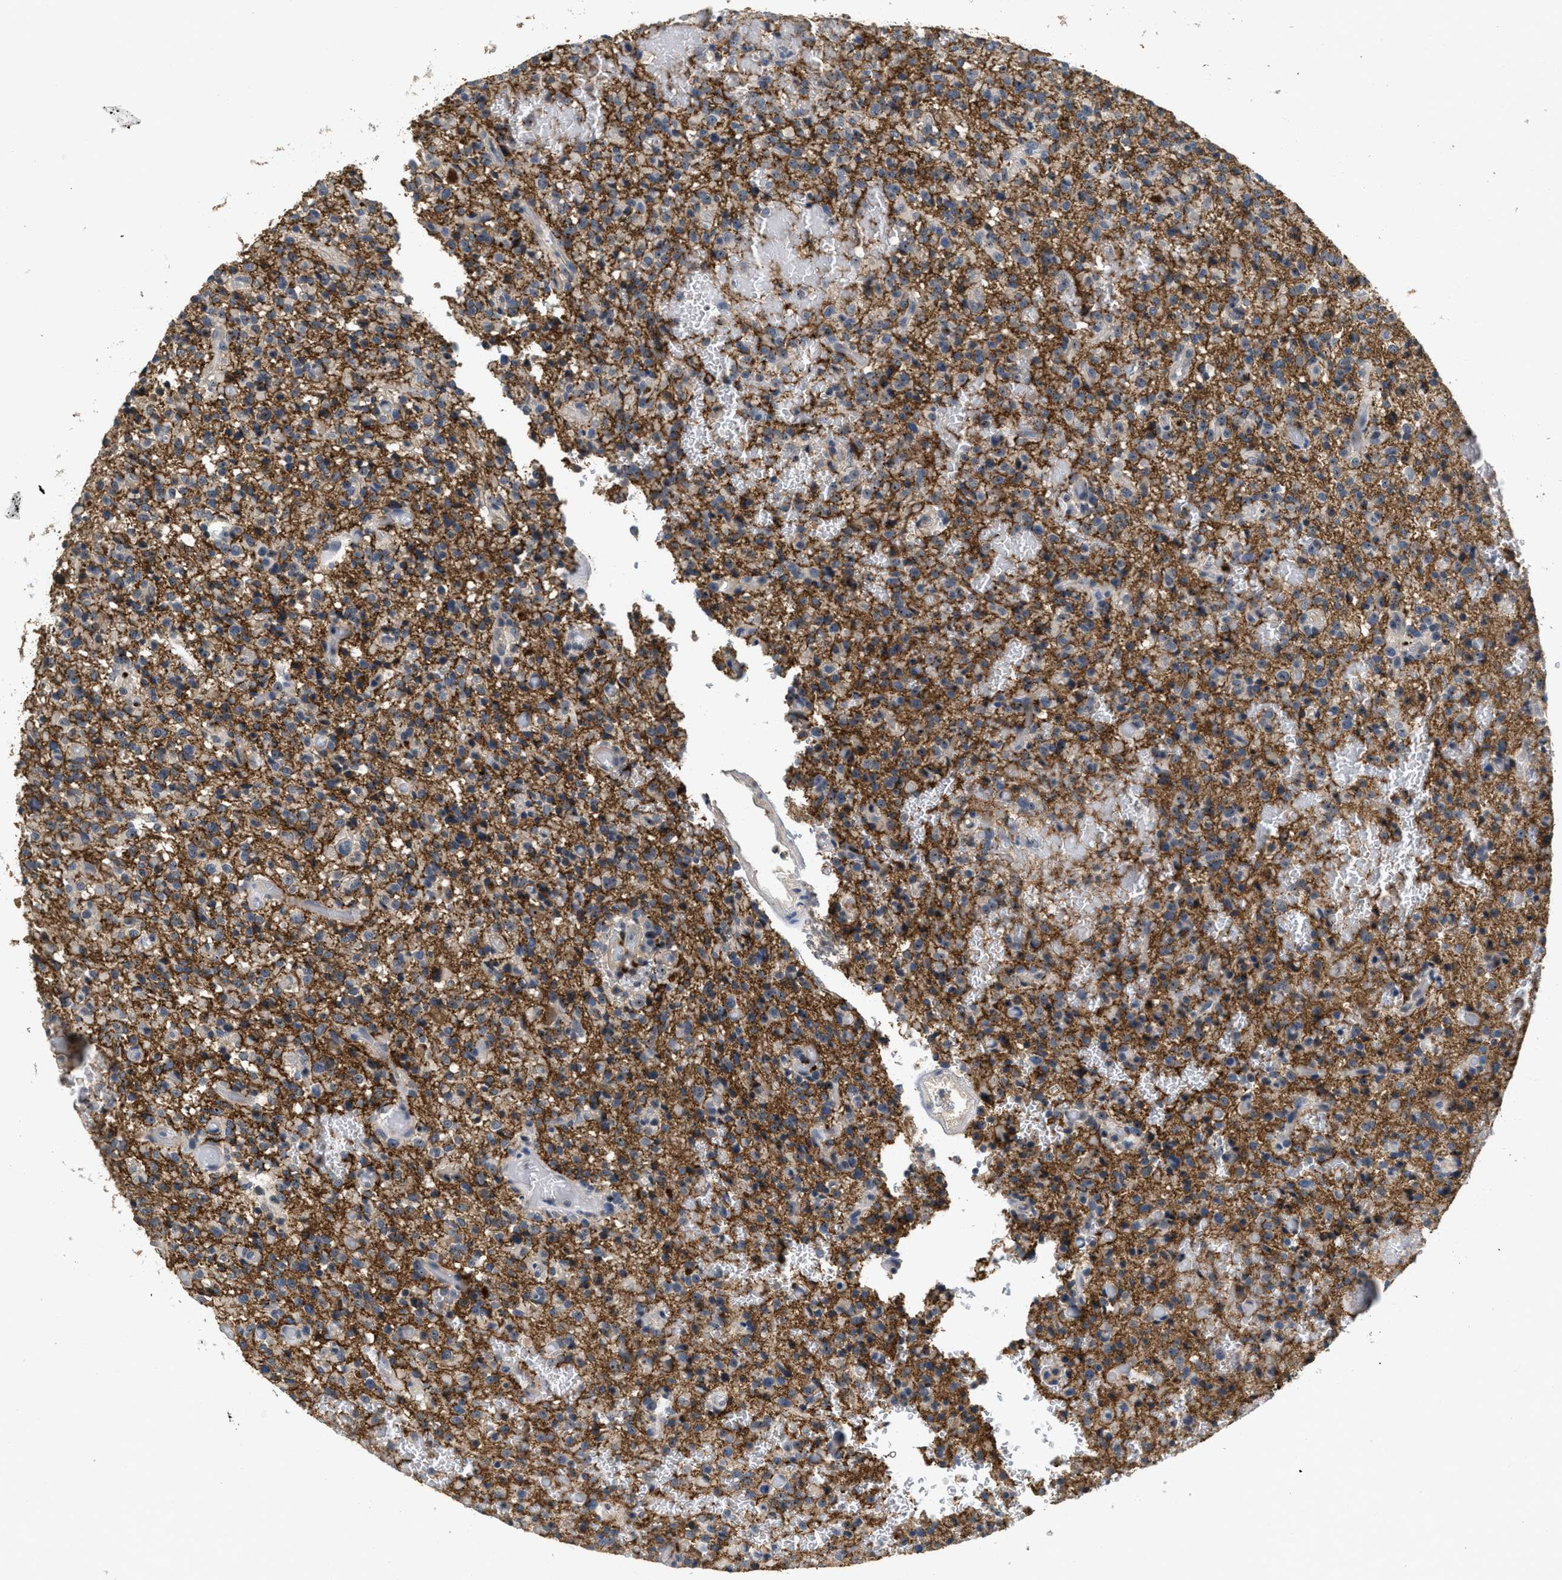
{"staining": {"intensity": "moderate", "quantity": "<25%", "location": "cytoplasmic/membranous"}, "tissue": "glioma", "cell_type": "Tumor cells", "image_type": "cancer", "snomed": [{"axis": "morphology", "description": "Glioma, malignant, High grade"}, {"axis": "topography", "description": "Brain"}], "caption": "DAB immunohistochemical staining of human malignant high-grade glioma demonstrates moderate cytoplasmic/membranous protein expression in about <25% of tumor cells.", "gene": "OSMR", "patient": {"sex": "male", "age": 71}}